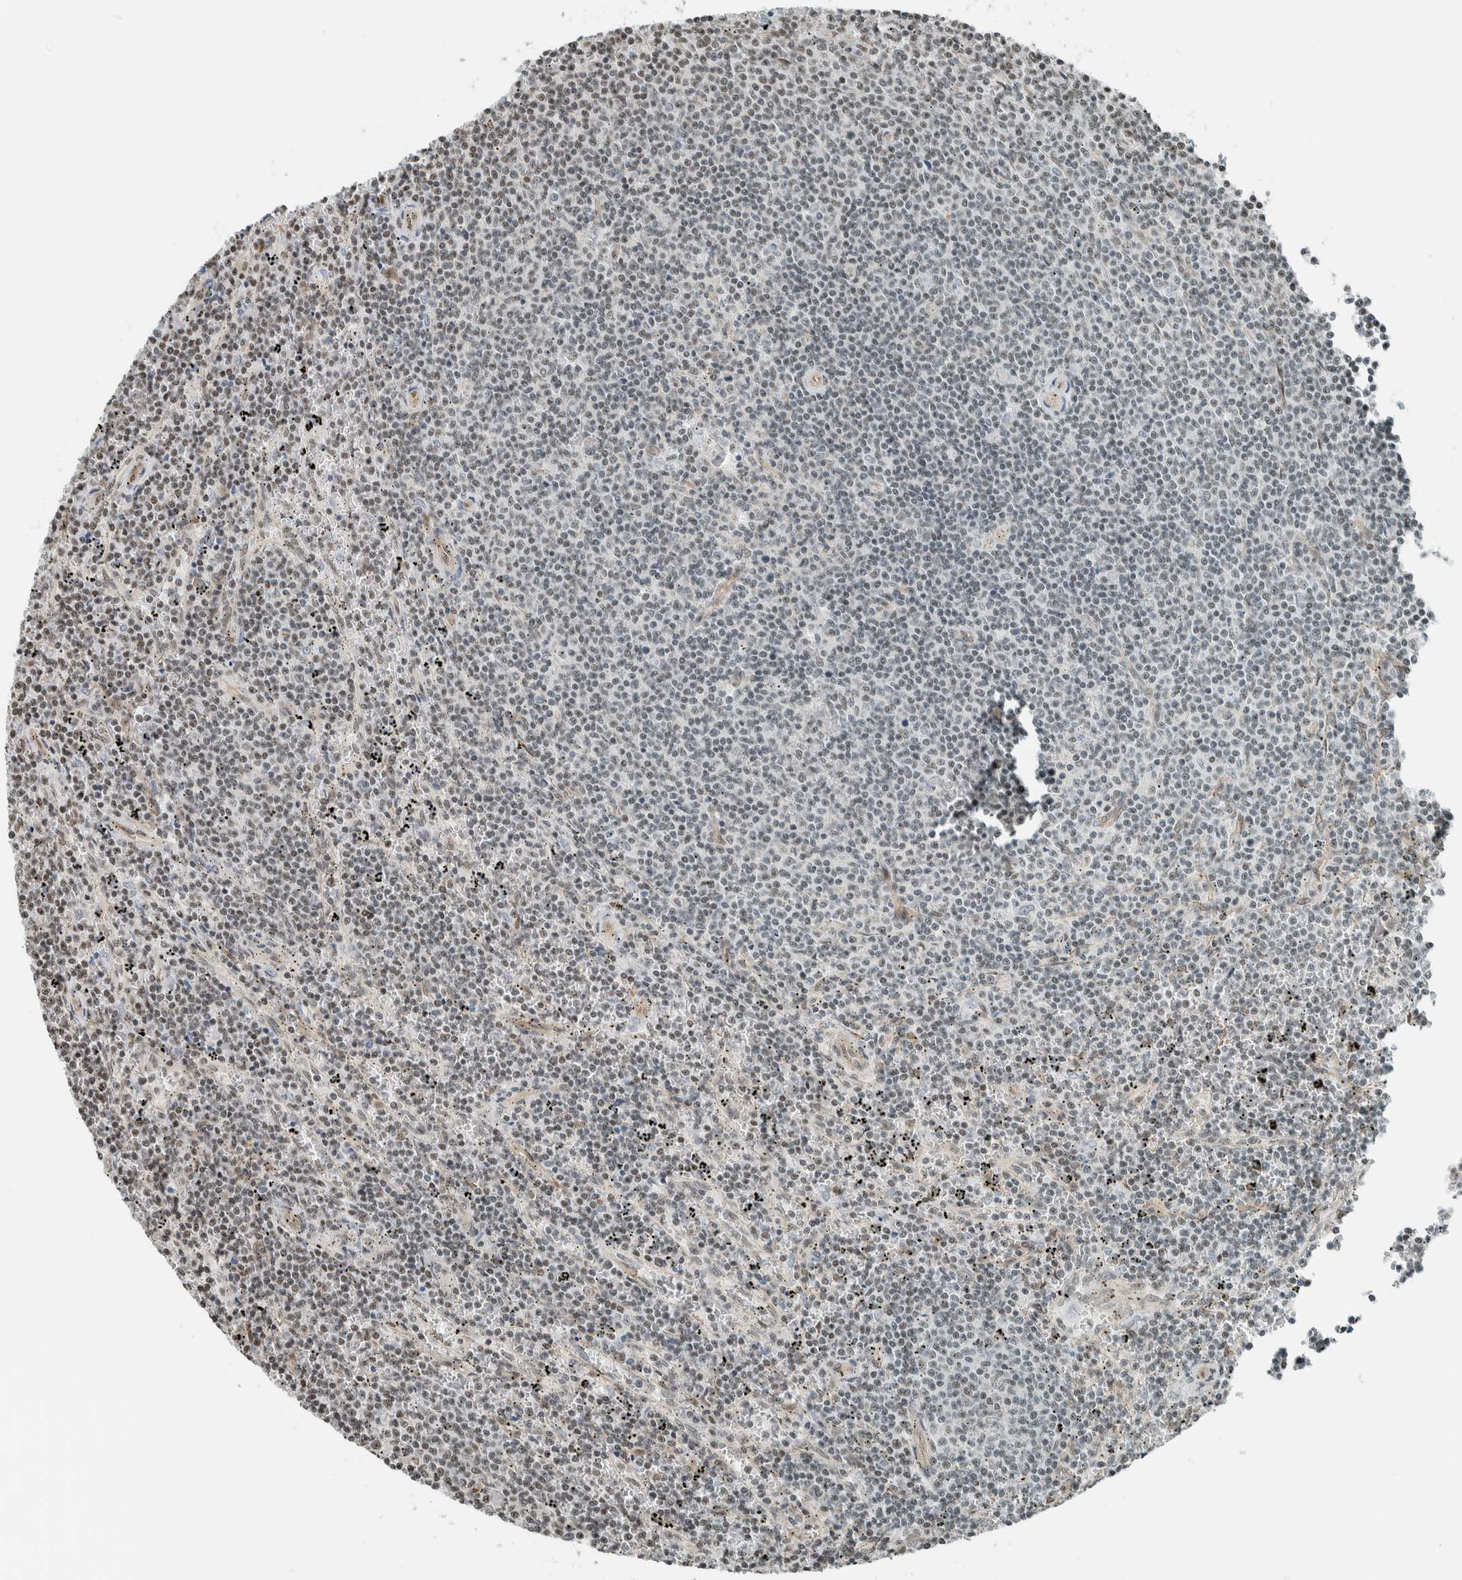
{"staining": {"intensity": "negative", "quantity": "none", "location": "none"}, "tissue": "lymphoma", "cell_type": "Tumor cells", "image_type": "cancer", "snomed": [{"axis": "morphology", "description": "Malignant lymphoma, non-Hodgkin's type, Low grade"}, {"axis": "topography", "description": "Spleen"}], "caption": "Tumor cells show no significant staining in lymphoma.", "gene": "NIBAN2", "patient": {"sex": "female", "age": 50}}